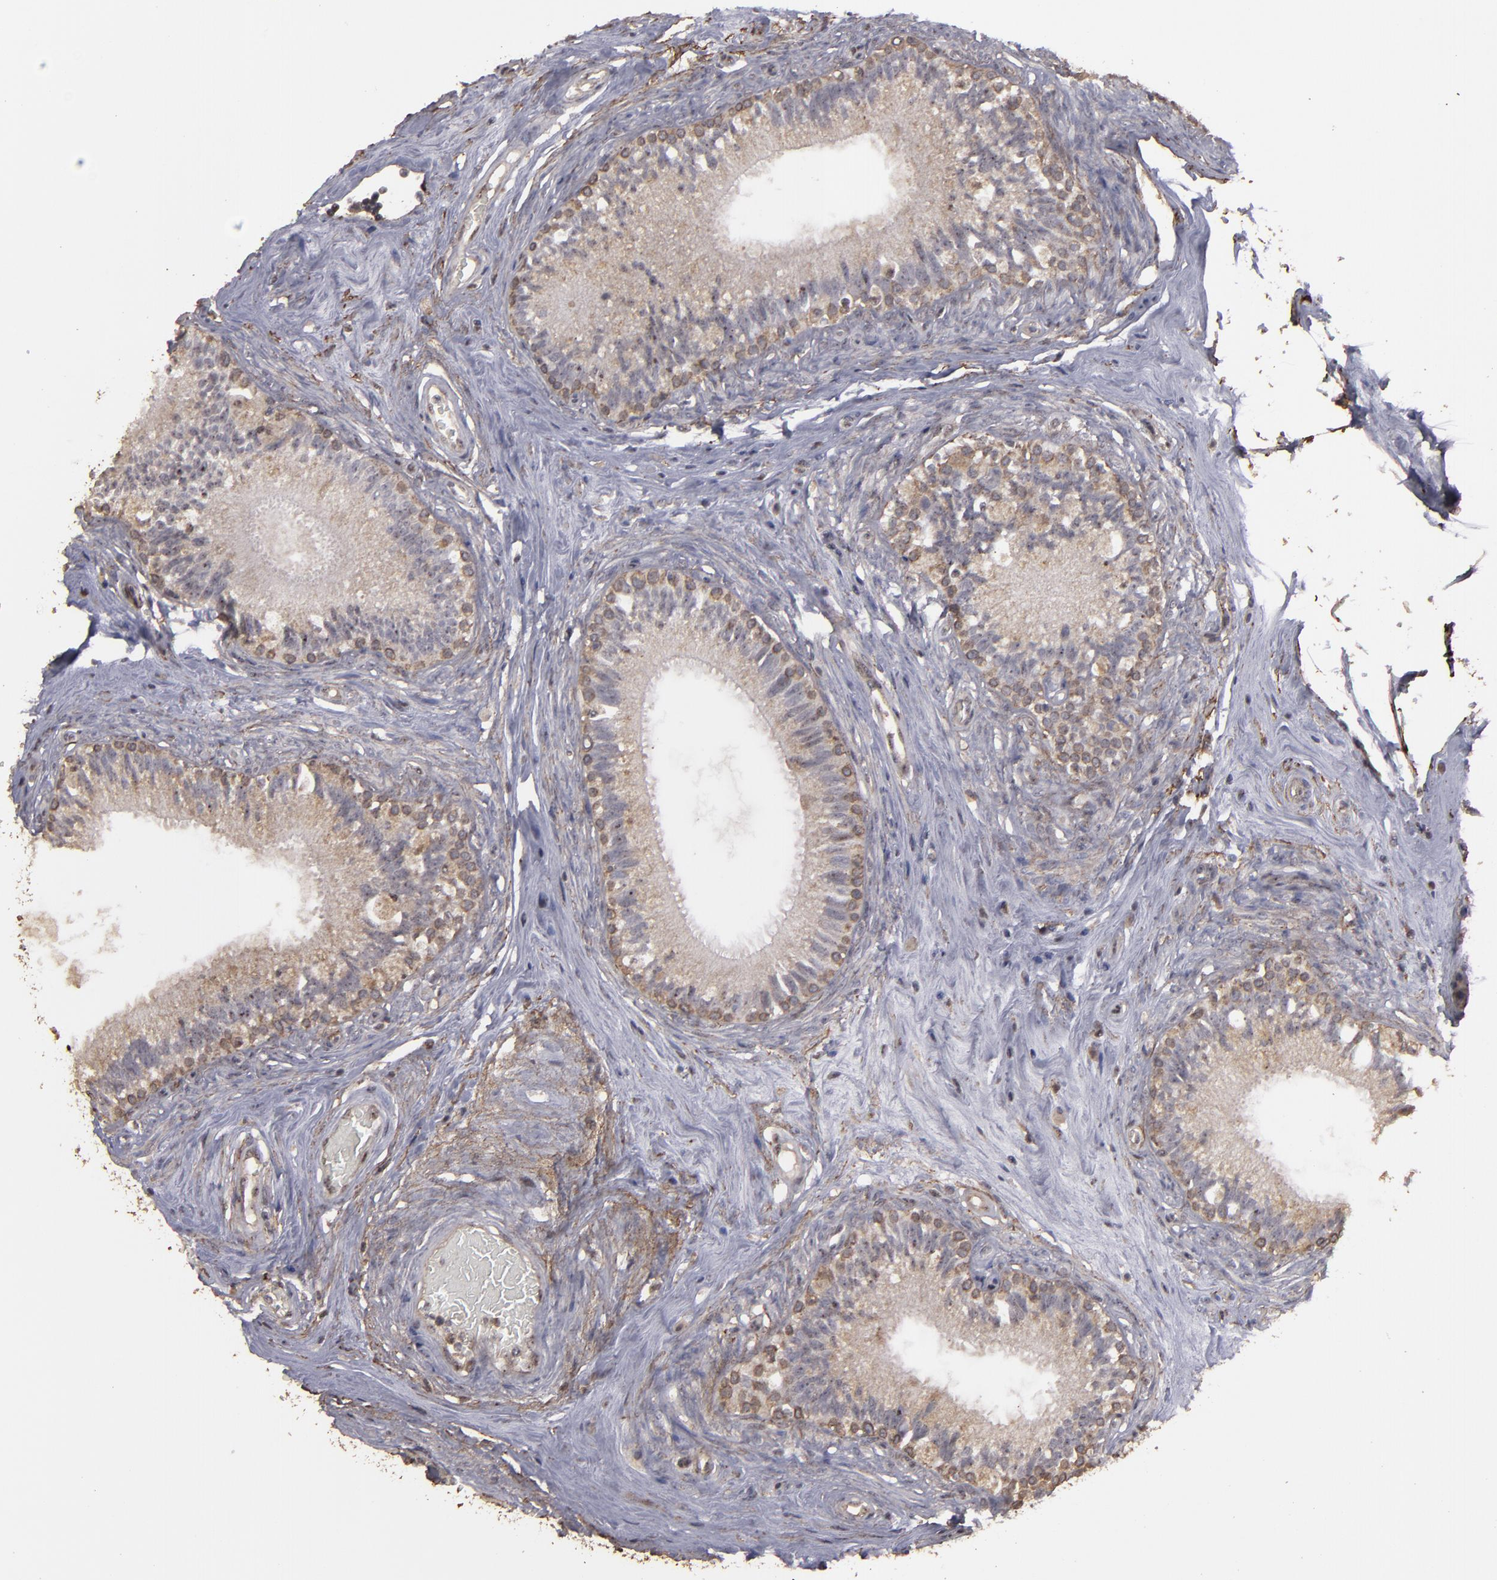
{"staining": {"intensity": "moderate", "quantity": ">75%", "location": "cytoplasmic/membranous"}, "tissue": "epididymis", "cell_type": "Glandular cells", "image_type": "normal", "snomed": [{"axis": "morphology", "description": "Normal tissue, NOS"}, {"axis": "morphology", "description": "Inflammation, NOS"}, {"axis": "topography", "description": "Epididymis"}], "caption": "This image demonstrates IHC staining of normal human epididymis, with medium moderate cytoplasmic/membranous expression in approximately >75% of glandular cells.", "gene": "CD55", "patient": {"sex": "male", "age": 84}}